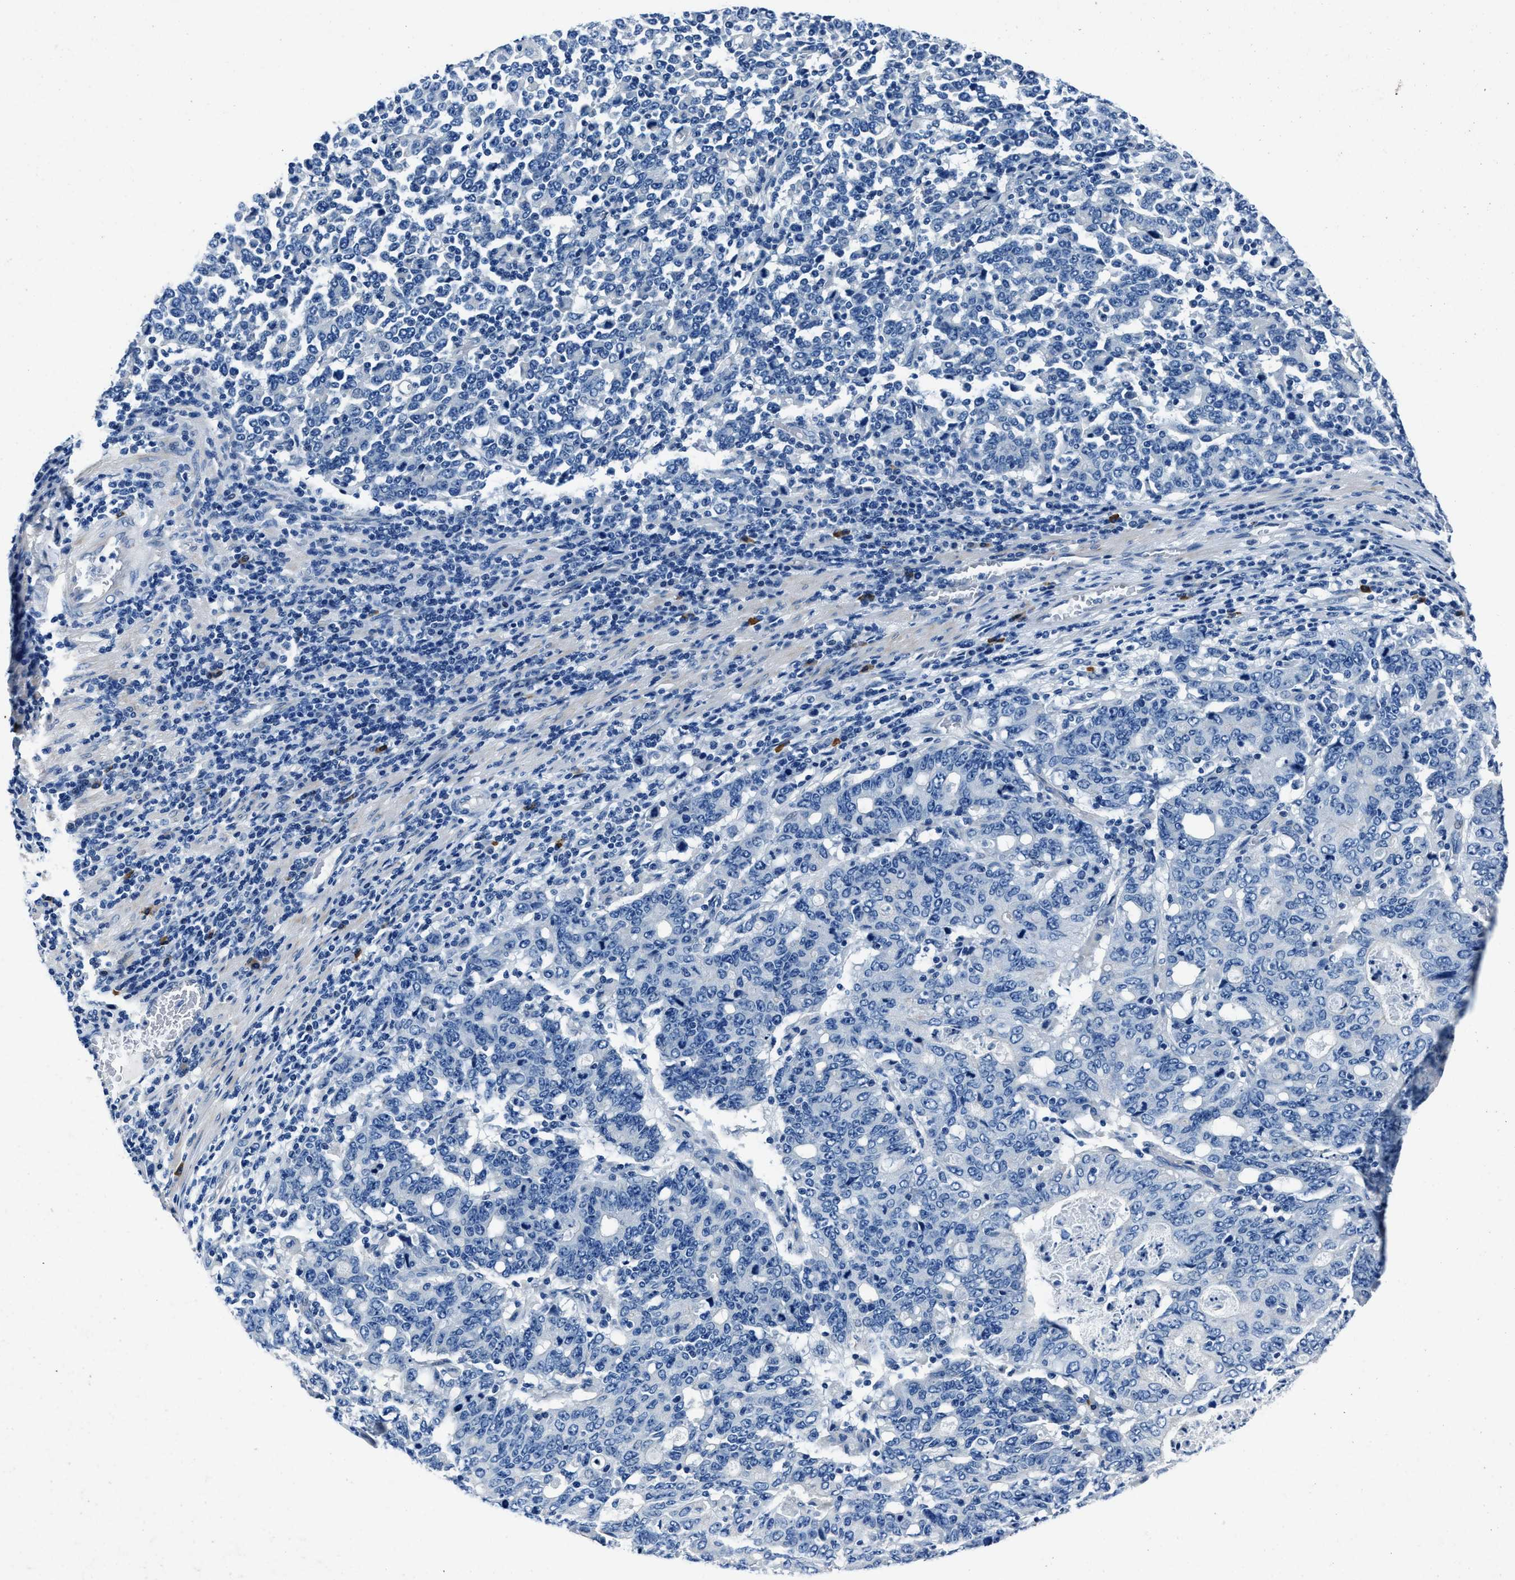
{"staining": {"intensity": "negative", "quantity": "none", "location": "none"}, "tissue": "stomach cancer", "cell_type": "Tumor cells", "image_type": "cancer", "snomed": [{"axis": "morphology", "description": "Adenocarcinoma, NOS"}, {"axis": "topography", "description": "Stomach, upper"}], "caption": "Immunohistochemical staining of adenocarcinoma (stomach) reveals no significant staining in tumor cells.", "gene": "NACAD", "patient": {"sex": "male", "age": 69}}